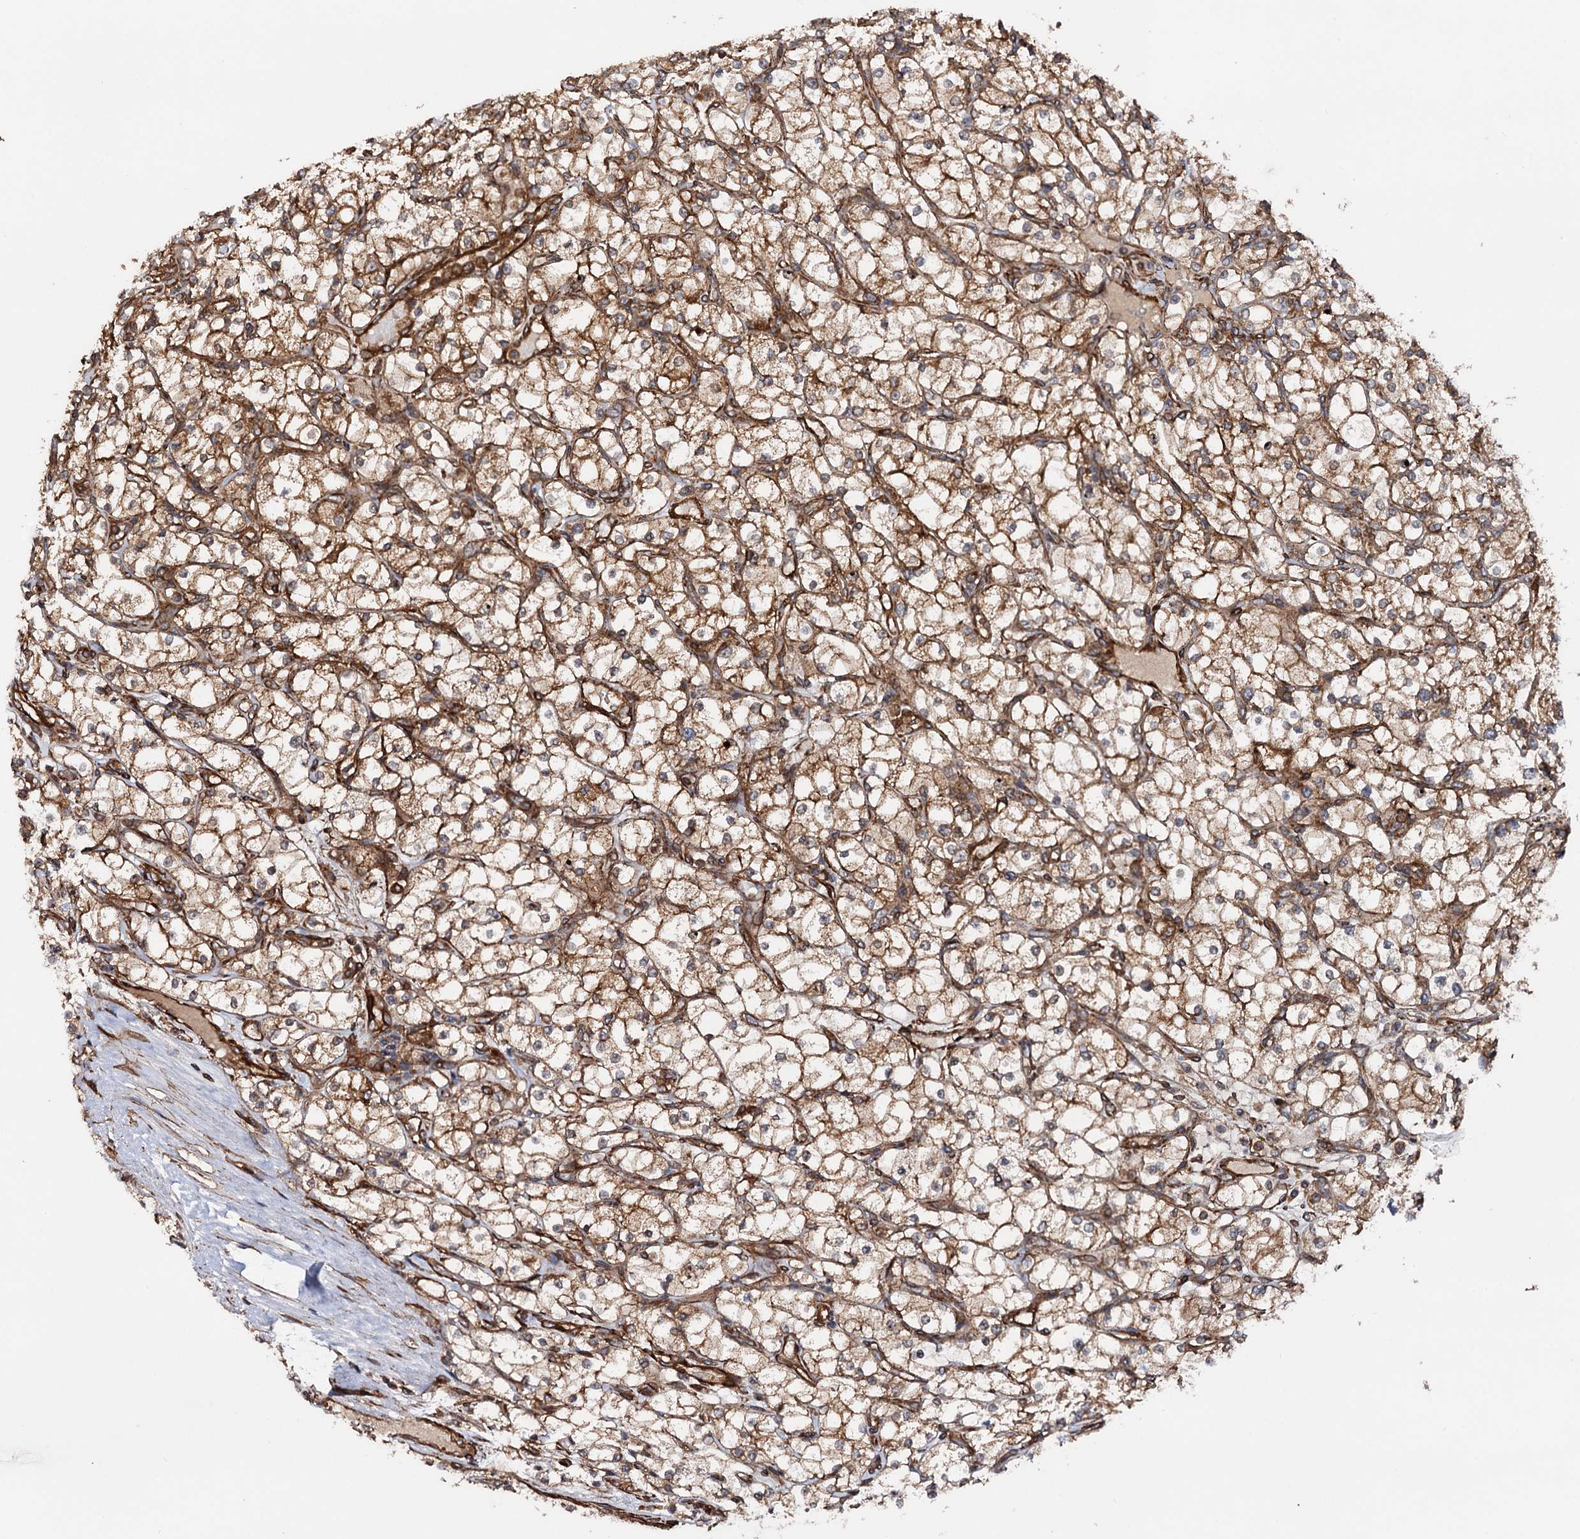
{"staining": {"intensity": "moderate", "quantity": ">75%", "location": "cytoplasmic/membranous"}, "tissue": "renal cancer", "cell_type": "Tumor cells", "image_type": "cancer", "snomed": [{"axis": "morphology", "description": "Adenocarcinoma, NOS"}, {"axis": "topography", "description": "Kidney"}], "caption": "Immunohistochemical staining of renal cancer (adenocarcinoma) exhibits medium levels of moderate cytoplasmic/membranous protein positivity in approximately >75% of tumor cells.", "gene": "ATP8B4", "patient": {"sex": "male", "age": 80}}